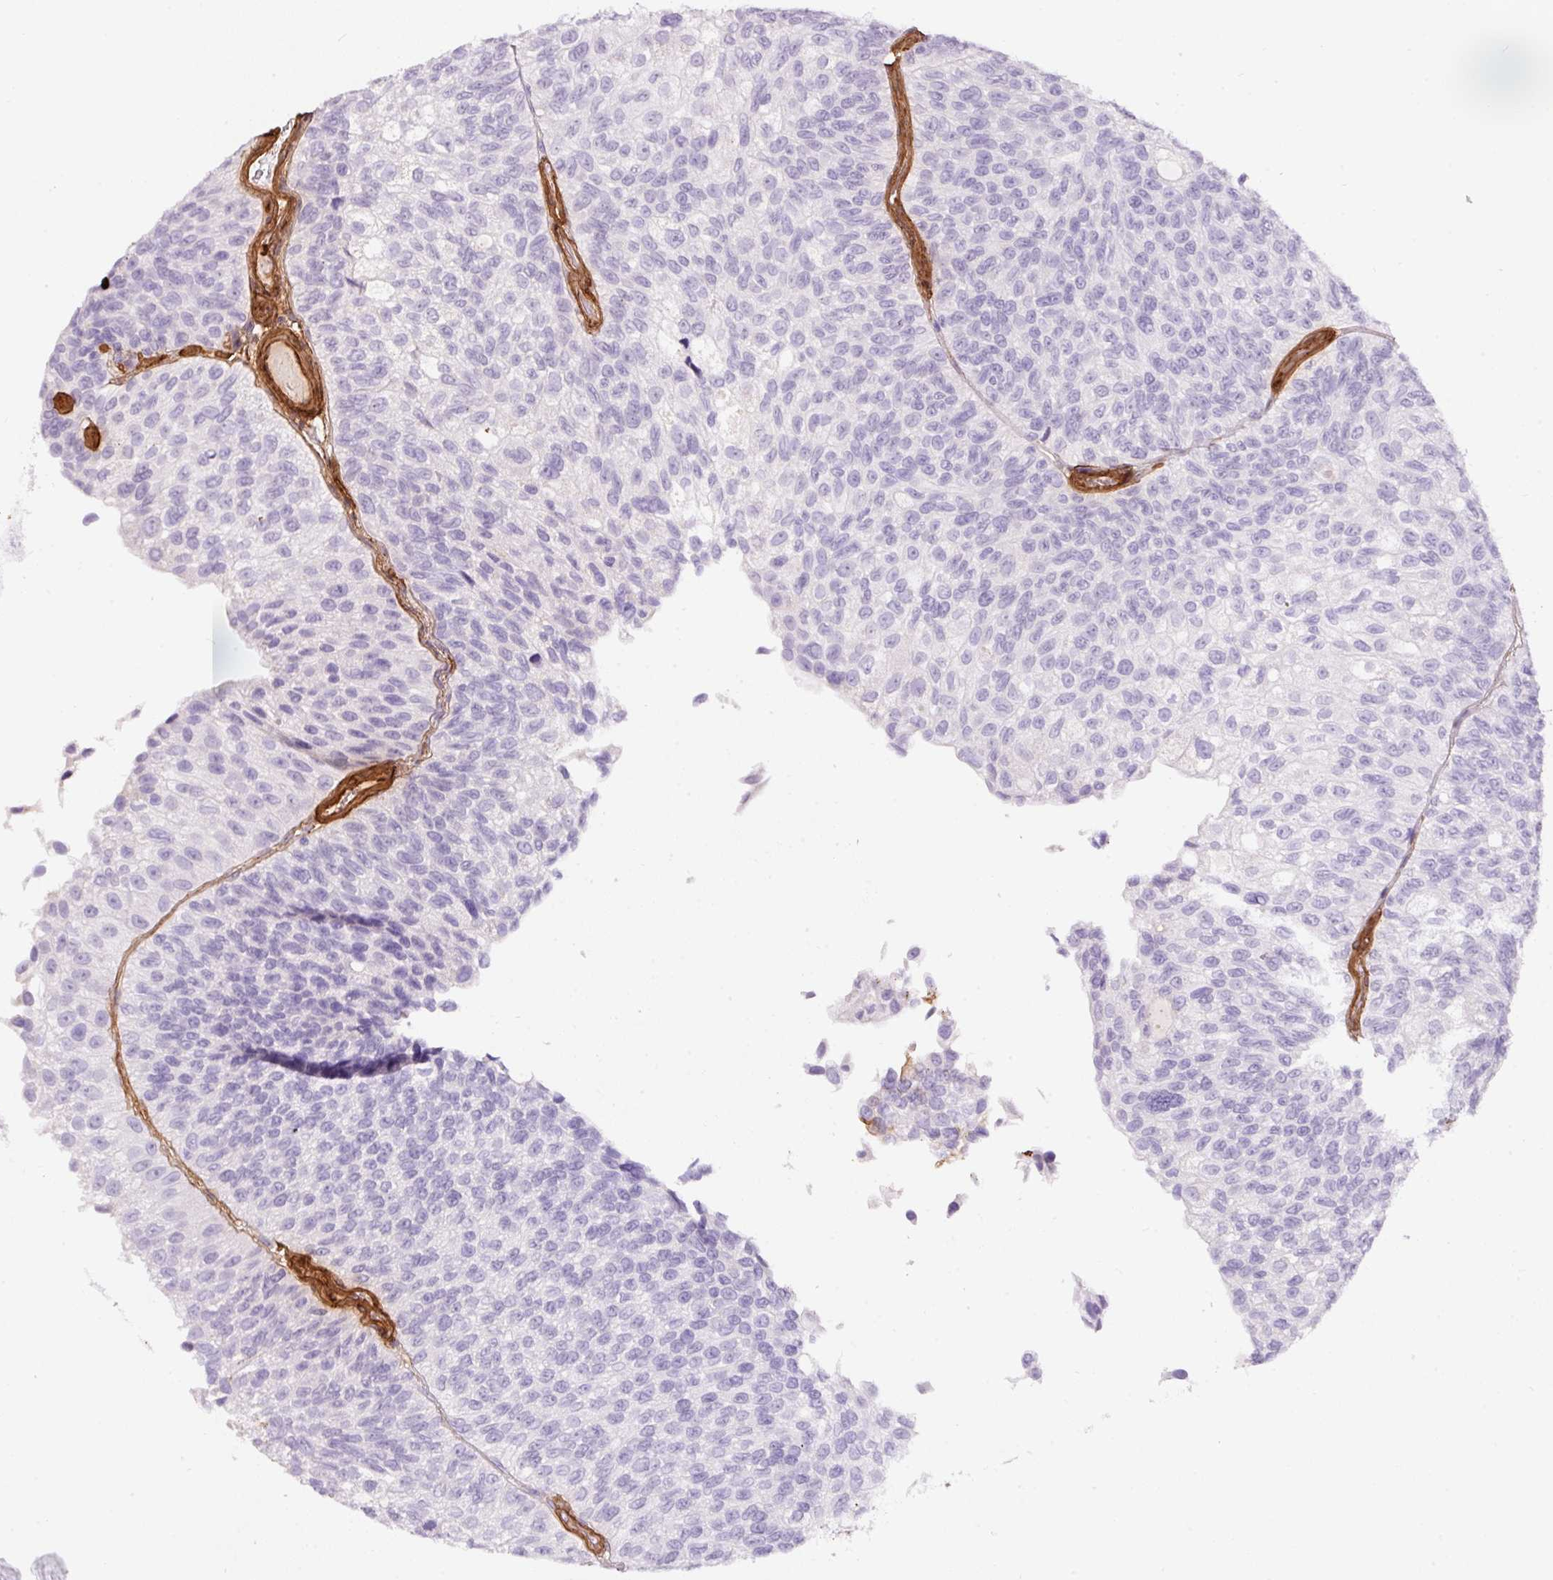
{"staining": {"intensity": "negative", "quantity": "none", "location": "none"}, "tissue": "urothelial cancer", "cell_type": "Tumor cells", "image_type": "cancer", "snomed": [{"axis": "morphology", "description": "Urothelial carcinoma, NOS"}, {"axis": "topography", "description": "Urinary bladder"}], "caption": "IHC of transitional cell carcinoma reveals no staining in tumor cells. Brightfield microscopy of immunohistochemistry stained with DAB (brown) and hematoxylin (blue), captured at high magnification.", "gene": "LOXL4", "patient": {"sex": "male", "age": 87}}